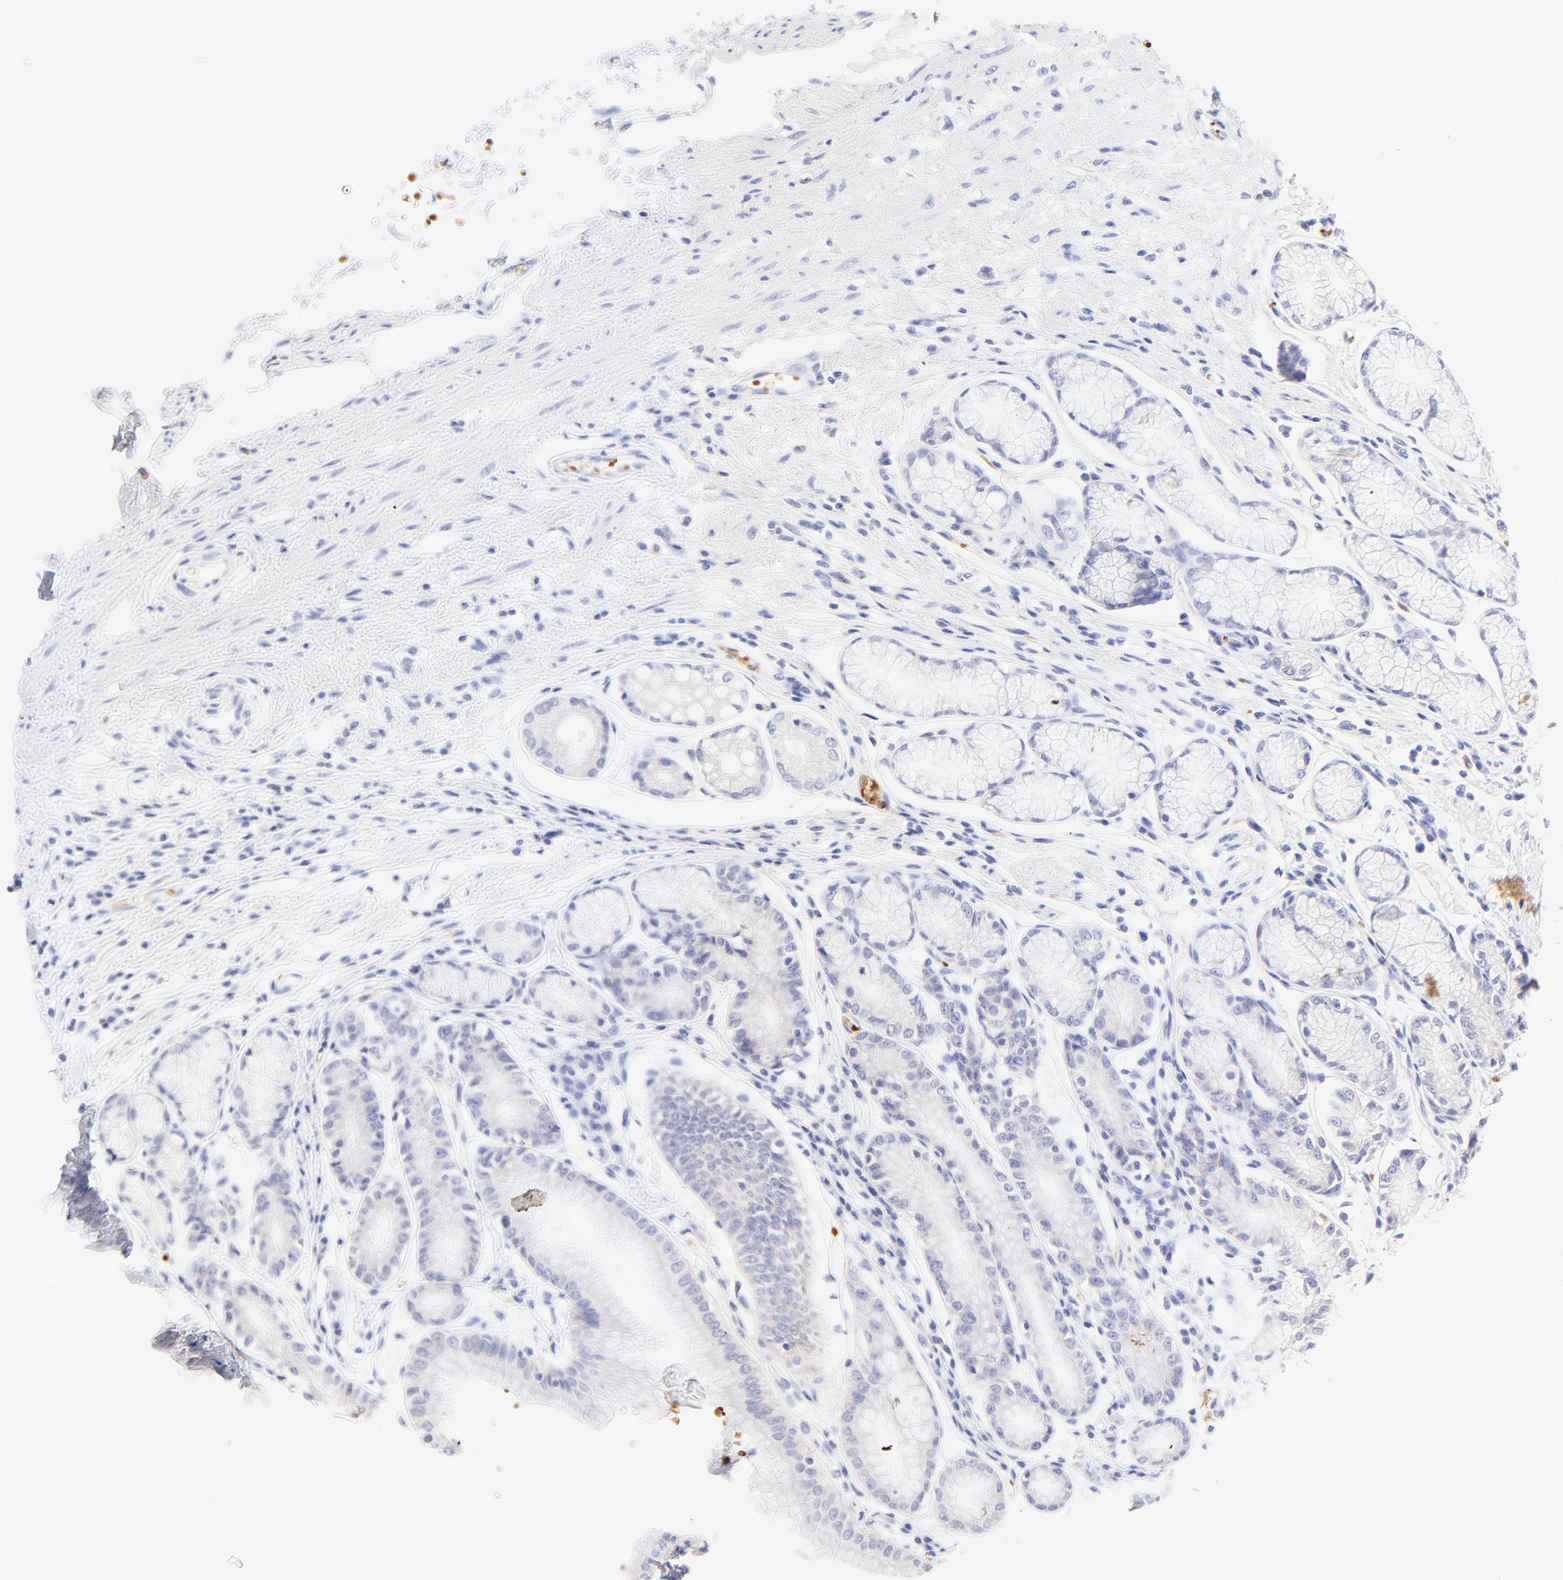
{"staining": {"intensity": "weak", "quantity": "<25%", "location": "cytoplasmic/membranous"}, "tissue": "stomach", "cell_type": "Glandular cells", "image_type": "normal", "snomed": [{"axis": "morphology", "description": "Normal tissue, NOS"}, {"axis": "morphology", "description": "Inflammation, NOS"}, {"axis": "topography", "description": "Stomach, lower"}], "caption": "This is a micrograph of immunohistochemistry staining of unremarkable stomach, which shows no positivity in glandular cells. Brightfield microscopy of immunohistochemistry stained with DAB (3,3'-diaminobenzidine) (brown) and hematoxylin (blue), captured at high magnification.", "gene": "FRMPD3", "patient": {"sex": "male", "age": 59}}